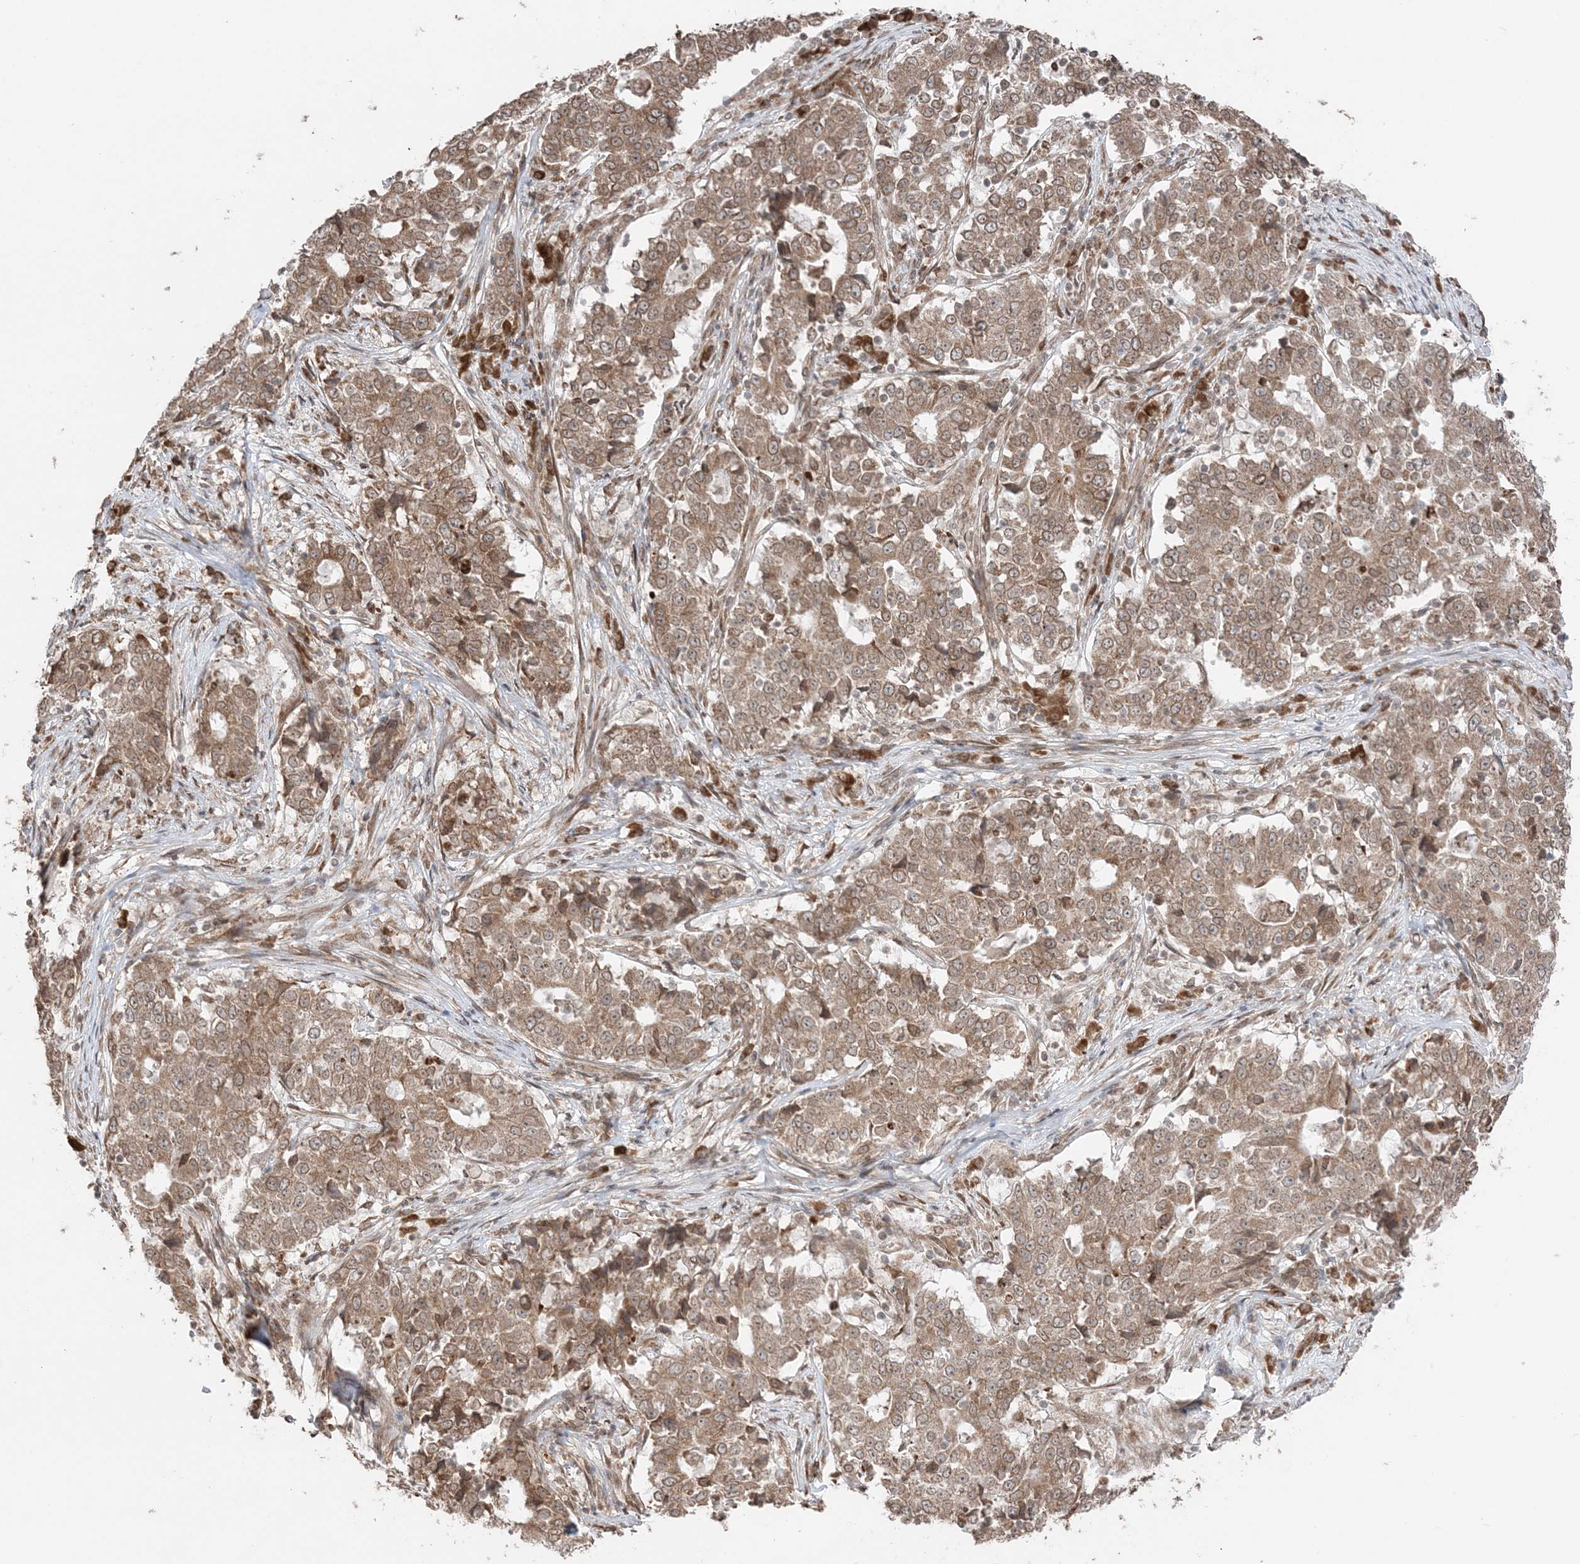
{"staining": {"intensity": "moderate", "quantity": ">75%", "location": "cytoplasmic/membranous"}, "tissue": "stomach cancer", "cell_type": "Tumor cells", "image_type": "cancer", "snomed": [{"axis": "morphology", "description": "Adenocarcinoma, NOS"}, {"axis": "topography", "description": "Stomach"}], "caption": "DAB immunohistochemical staining of stomach cancer (adenocarcinoma) reveals moderate cytoplasmic/membranous protein staining in about >75% of tumor cells. The staining is performed using DAB brown chromogen to label protein expression. The nuclei are counter-stained blue using hematoxylin.", "gene": "TMED10", "patient": {"sex": "male", "age": 59}}